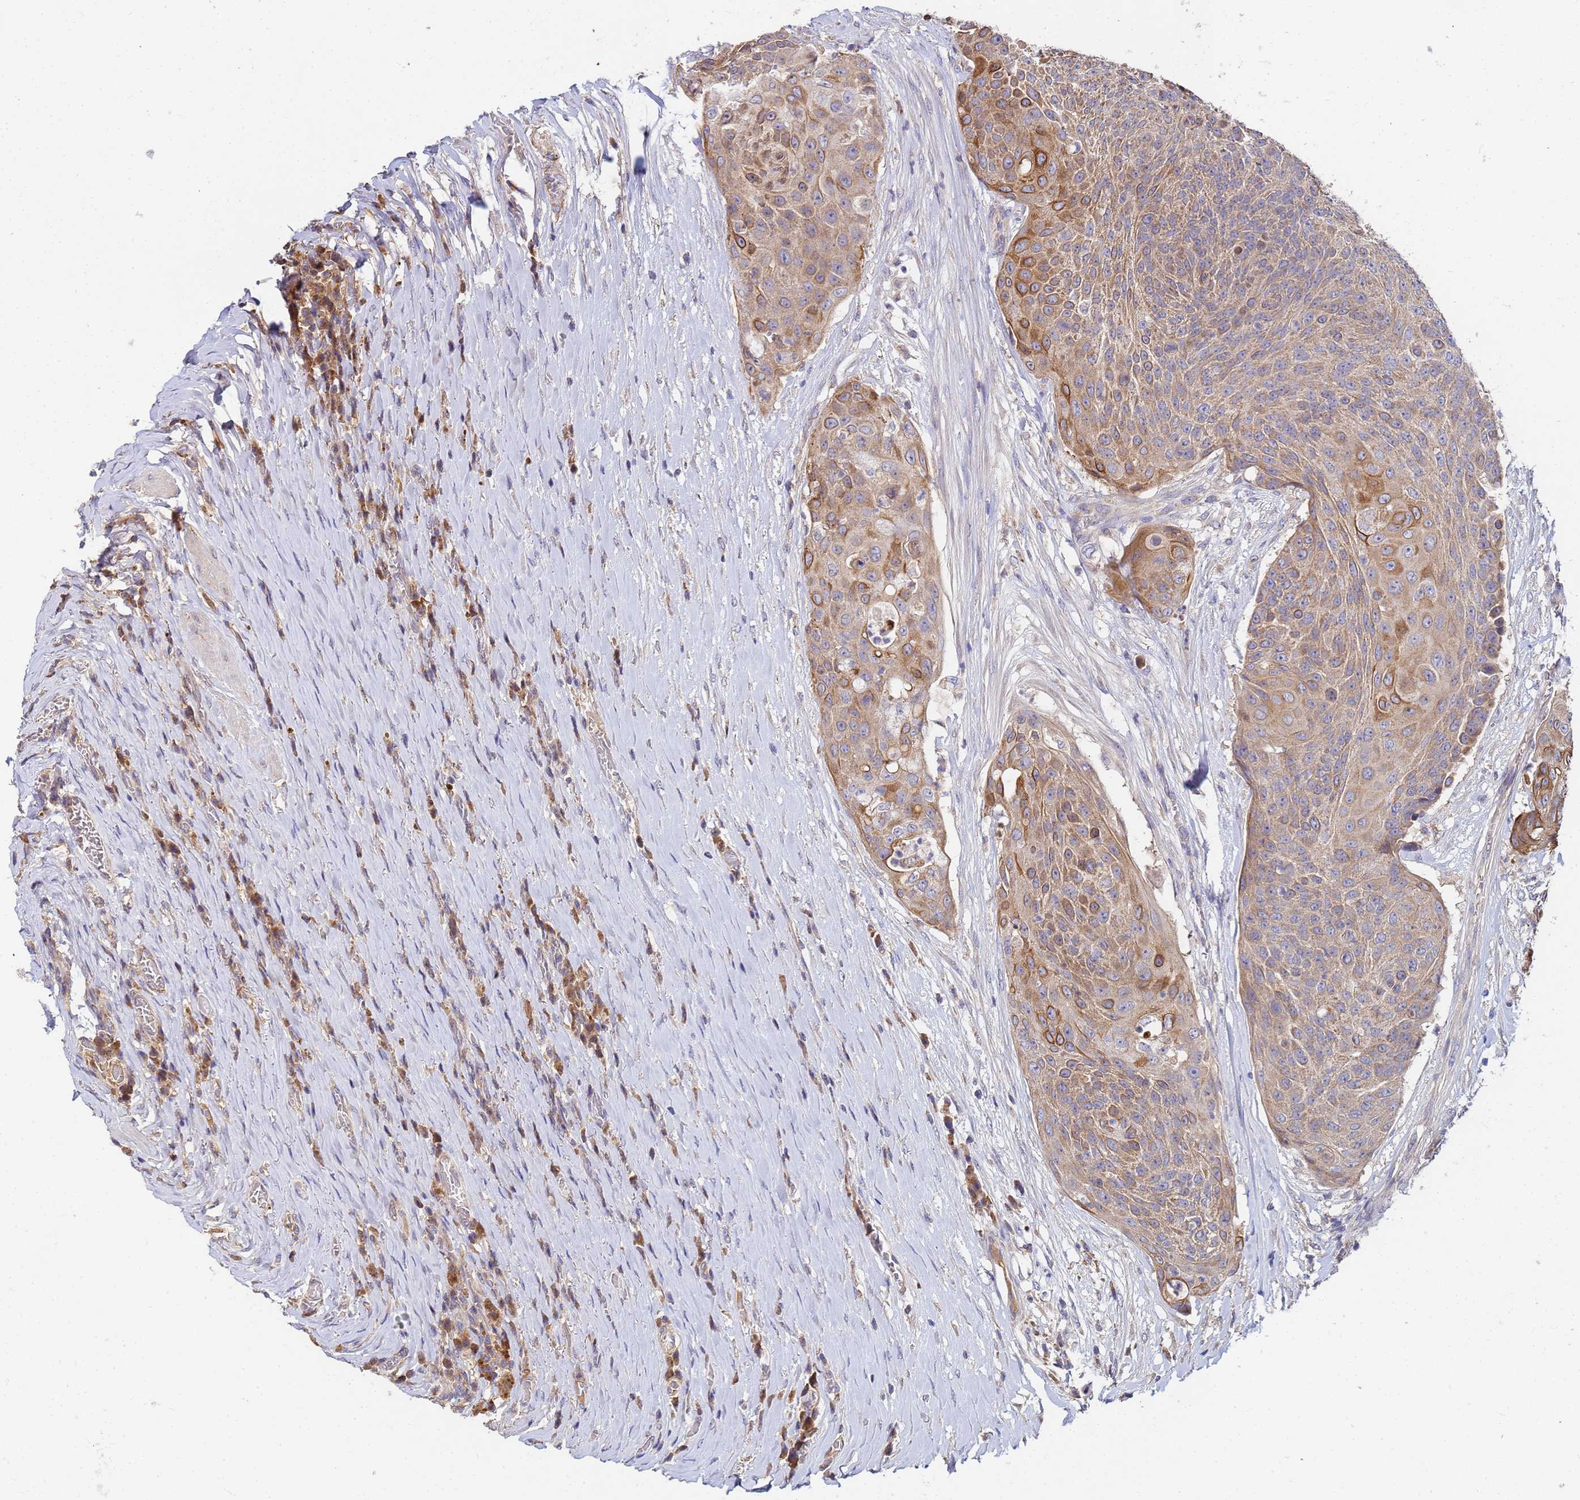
{"staining": {"intensity": "moderate", "quantity": "25%-75%", "location": "cytoplasmic/membranous"}, "tissue": "urothelial cancer", "cell_type": "Tumor cells", "image_type": "cancer", "snomed": [{"axis": "morphology", "description": "Urothelial carcinoma, High grade"}, {"axis": "topography", "description": "Urinary bladder"}], "caption": "Urothelial carcinoma (high-grade) was stained to show a protein in brown. There is medium levels of moderate cytoplasmic/membranous positivity in approximately 25%-75% of tumor cells.", "gene": "C5orf34", "patient": {"sex": "female", "age": 63}}